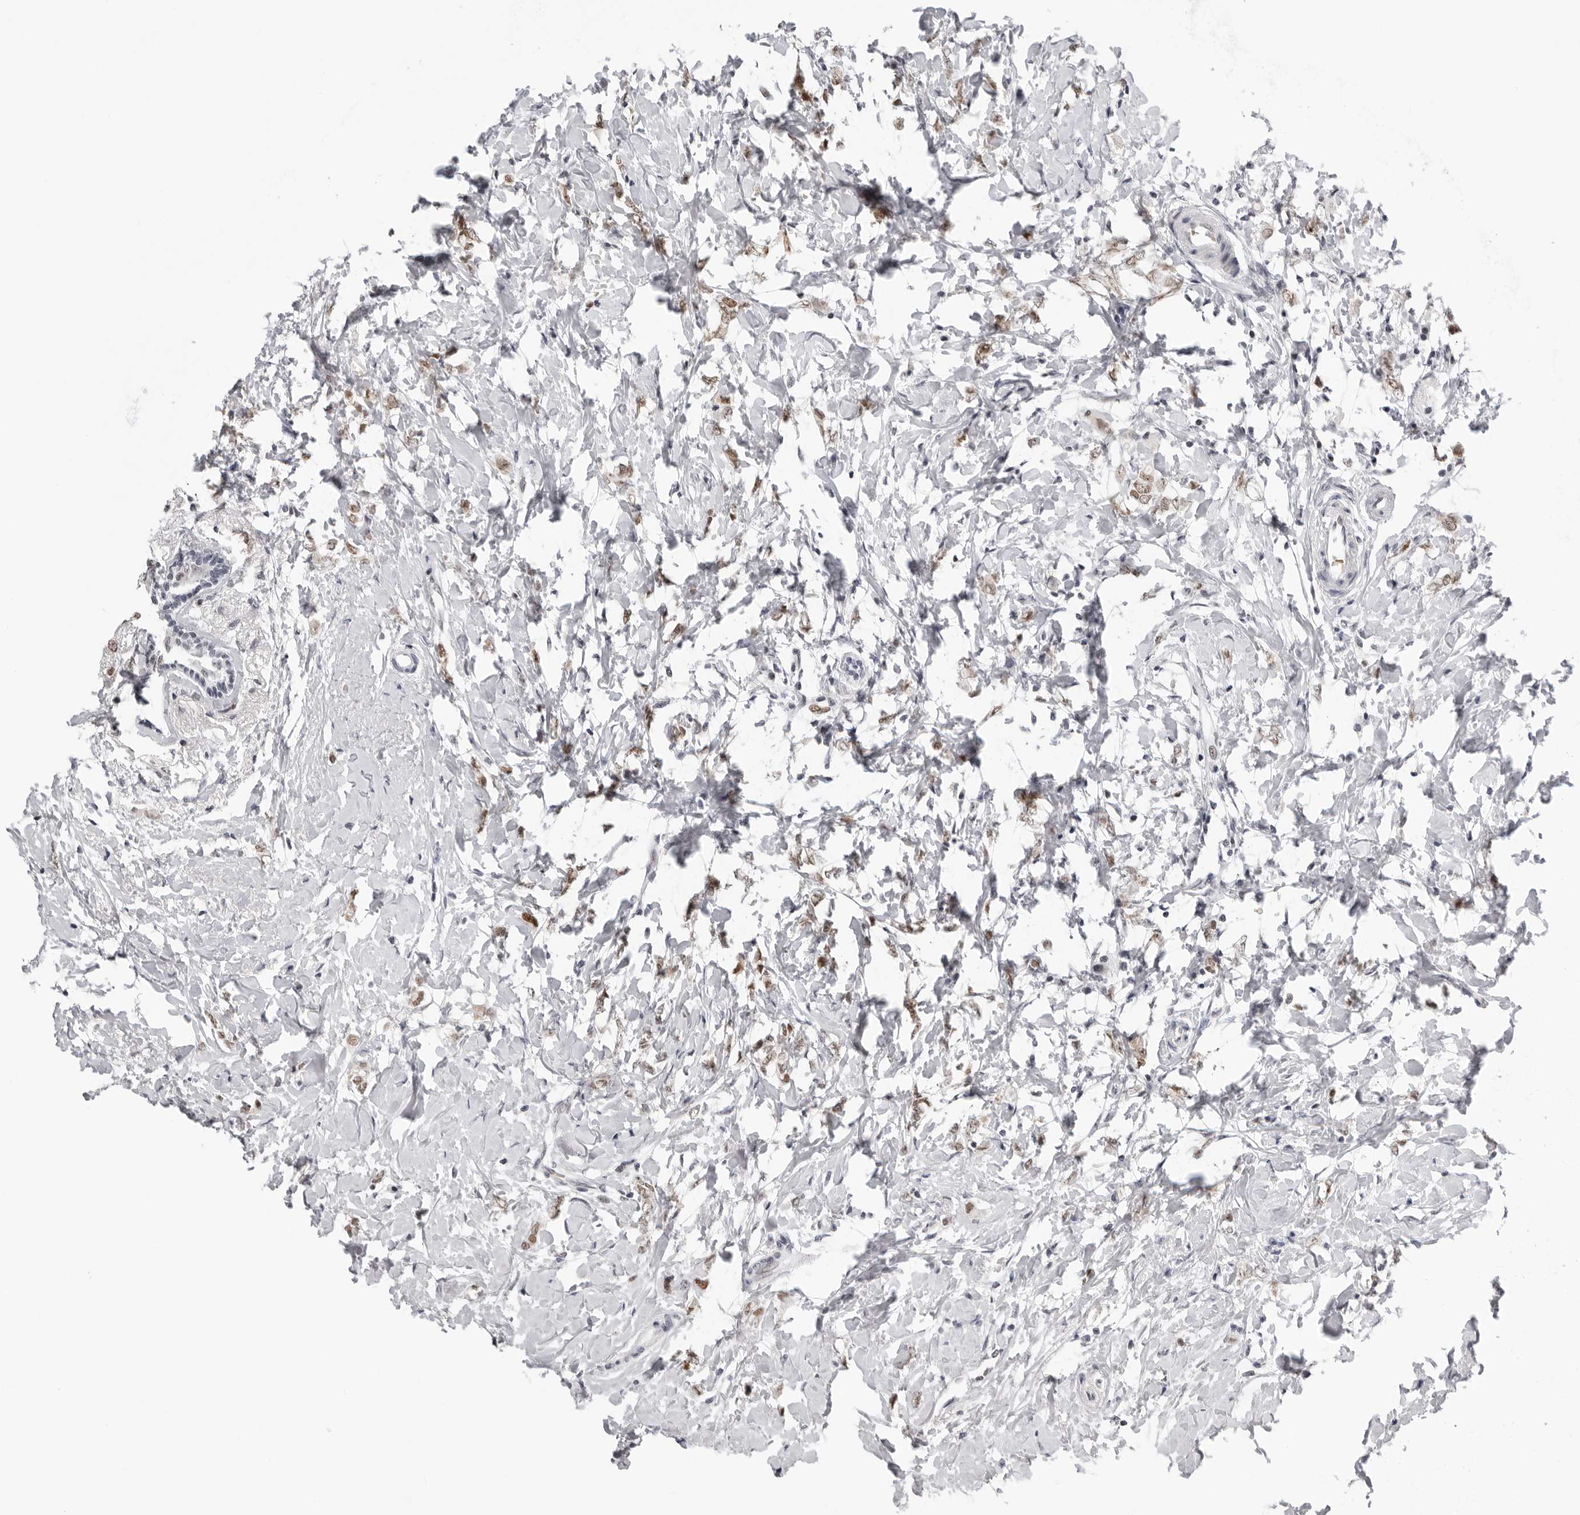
{"staining": {"intensity": "weak", "quantity": ">75%", "location": "nuclear"}, "tissue": "breast cancer", "cell_type": "Tumor cells", "image_type": "cancer", "snomed": [{"axis": "morphology", "description": "Normal tissue, NOS"}, {"axis": "morphology", "description": "Lobular carcinoma"}, {"axis": "topography", "description": "Breast"}], "caption": "Immunohistochemical staining of human breast lobular carcinoma displays low levels of weak nuclear protein positivity in about >75% of tumor cells.", "gene": "USP1", "patient": {"sex": "female", "age": 47}}